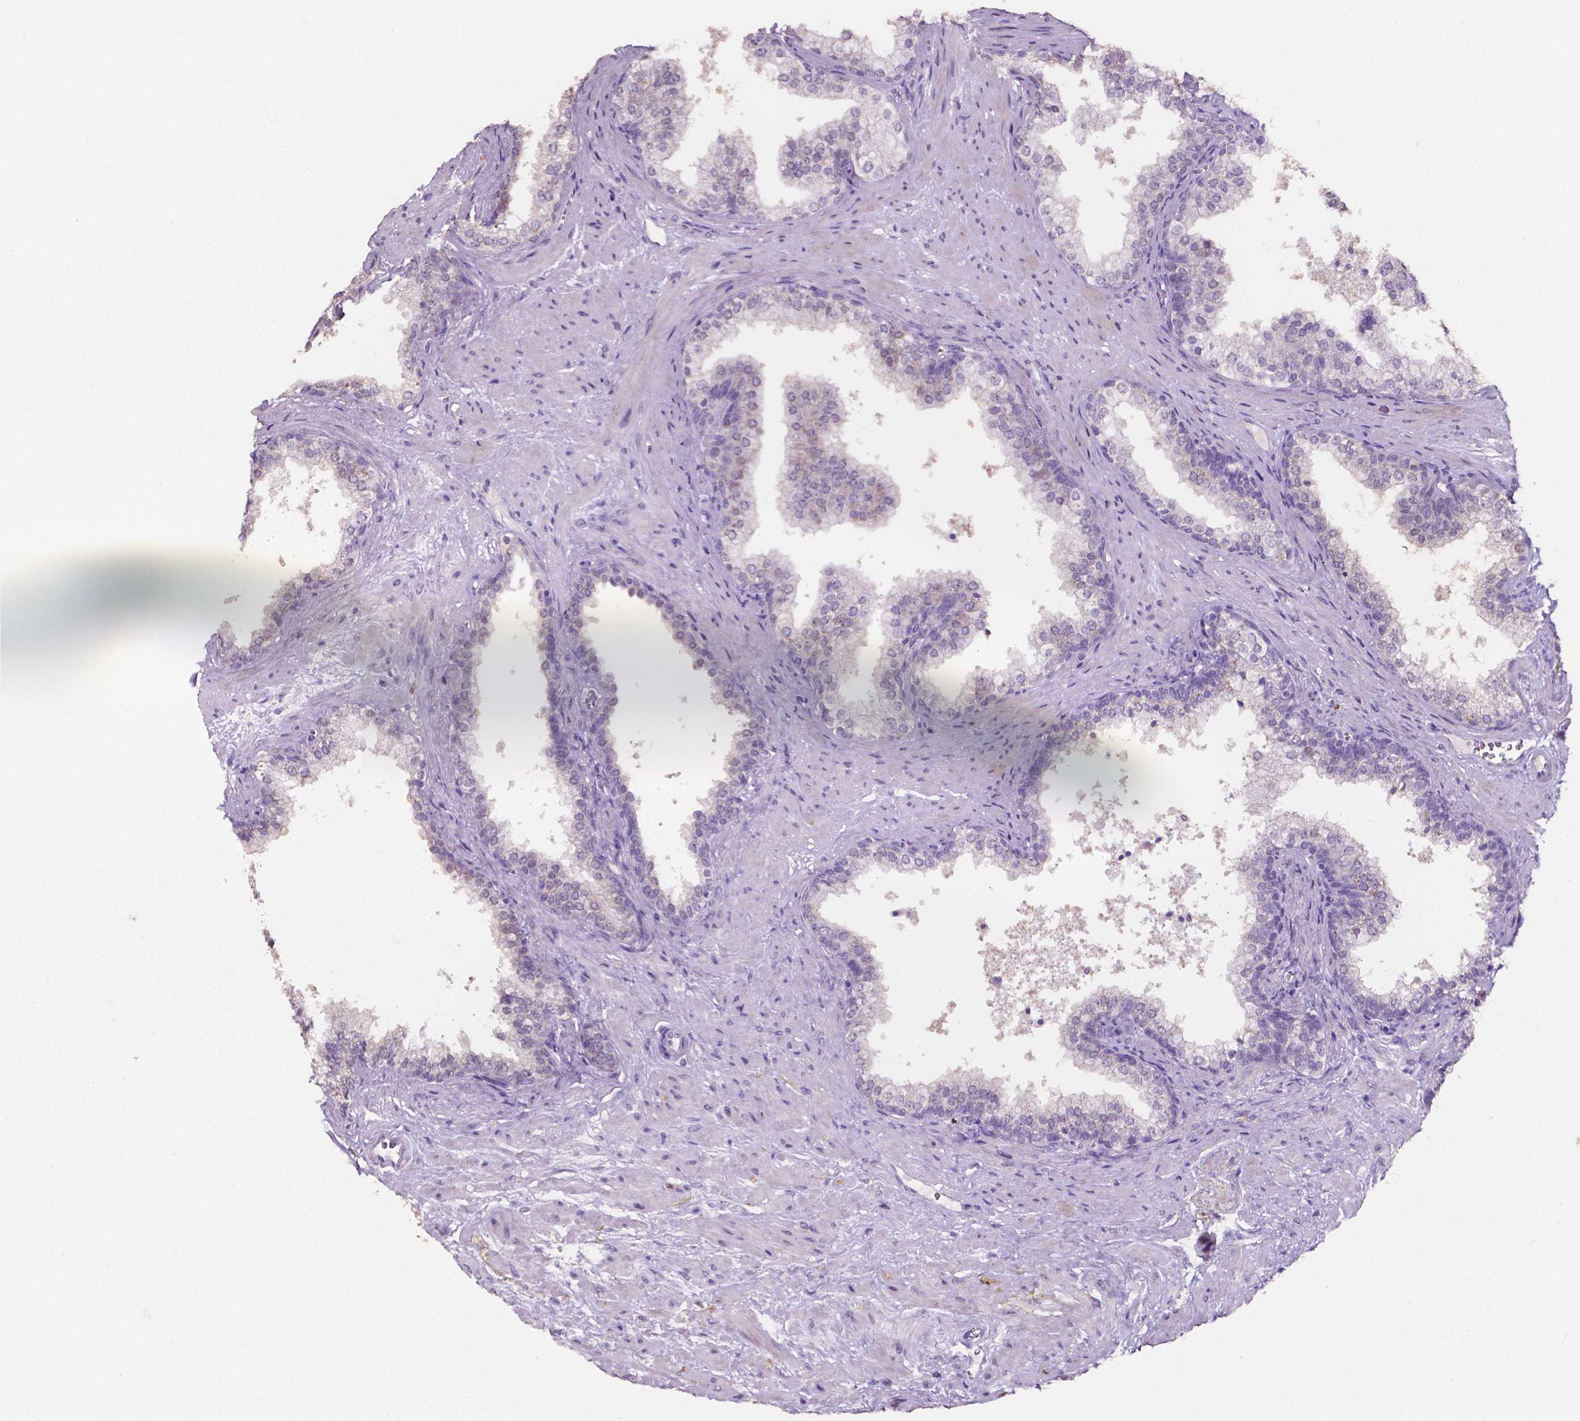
{"staining": {"intensity": "negative", "quantity": "none", "location": "none"}, "tissue": "prostate", "cell_type": "Glandular cells", "image_type": "normal", "snomed": [{"axis": "morphology", "description": "Normal tissue, NOS"}, {"axis": "topography", "description": "Prostate"}], "caption": "Immunohistochemical staining of normal prostate reveals no significant expression in glandular cells. (Stains: DAB (3,3'-diaminobenzidine) immunohistochemistry with hematoxylin counter stain, Microscopy: brightfield microscopy at high magnification).", "gene": "PSAT1", "patient": {"sex": "male", "age": 79}}